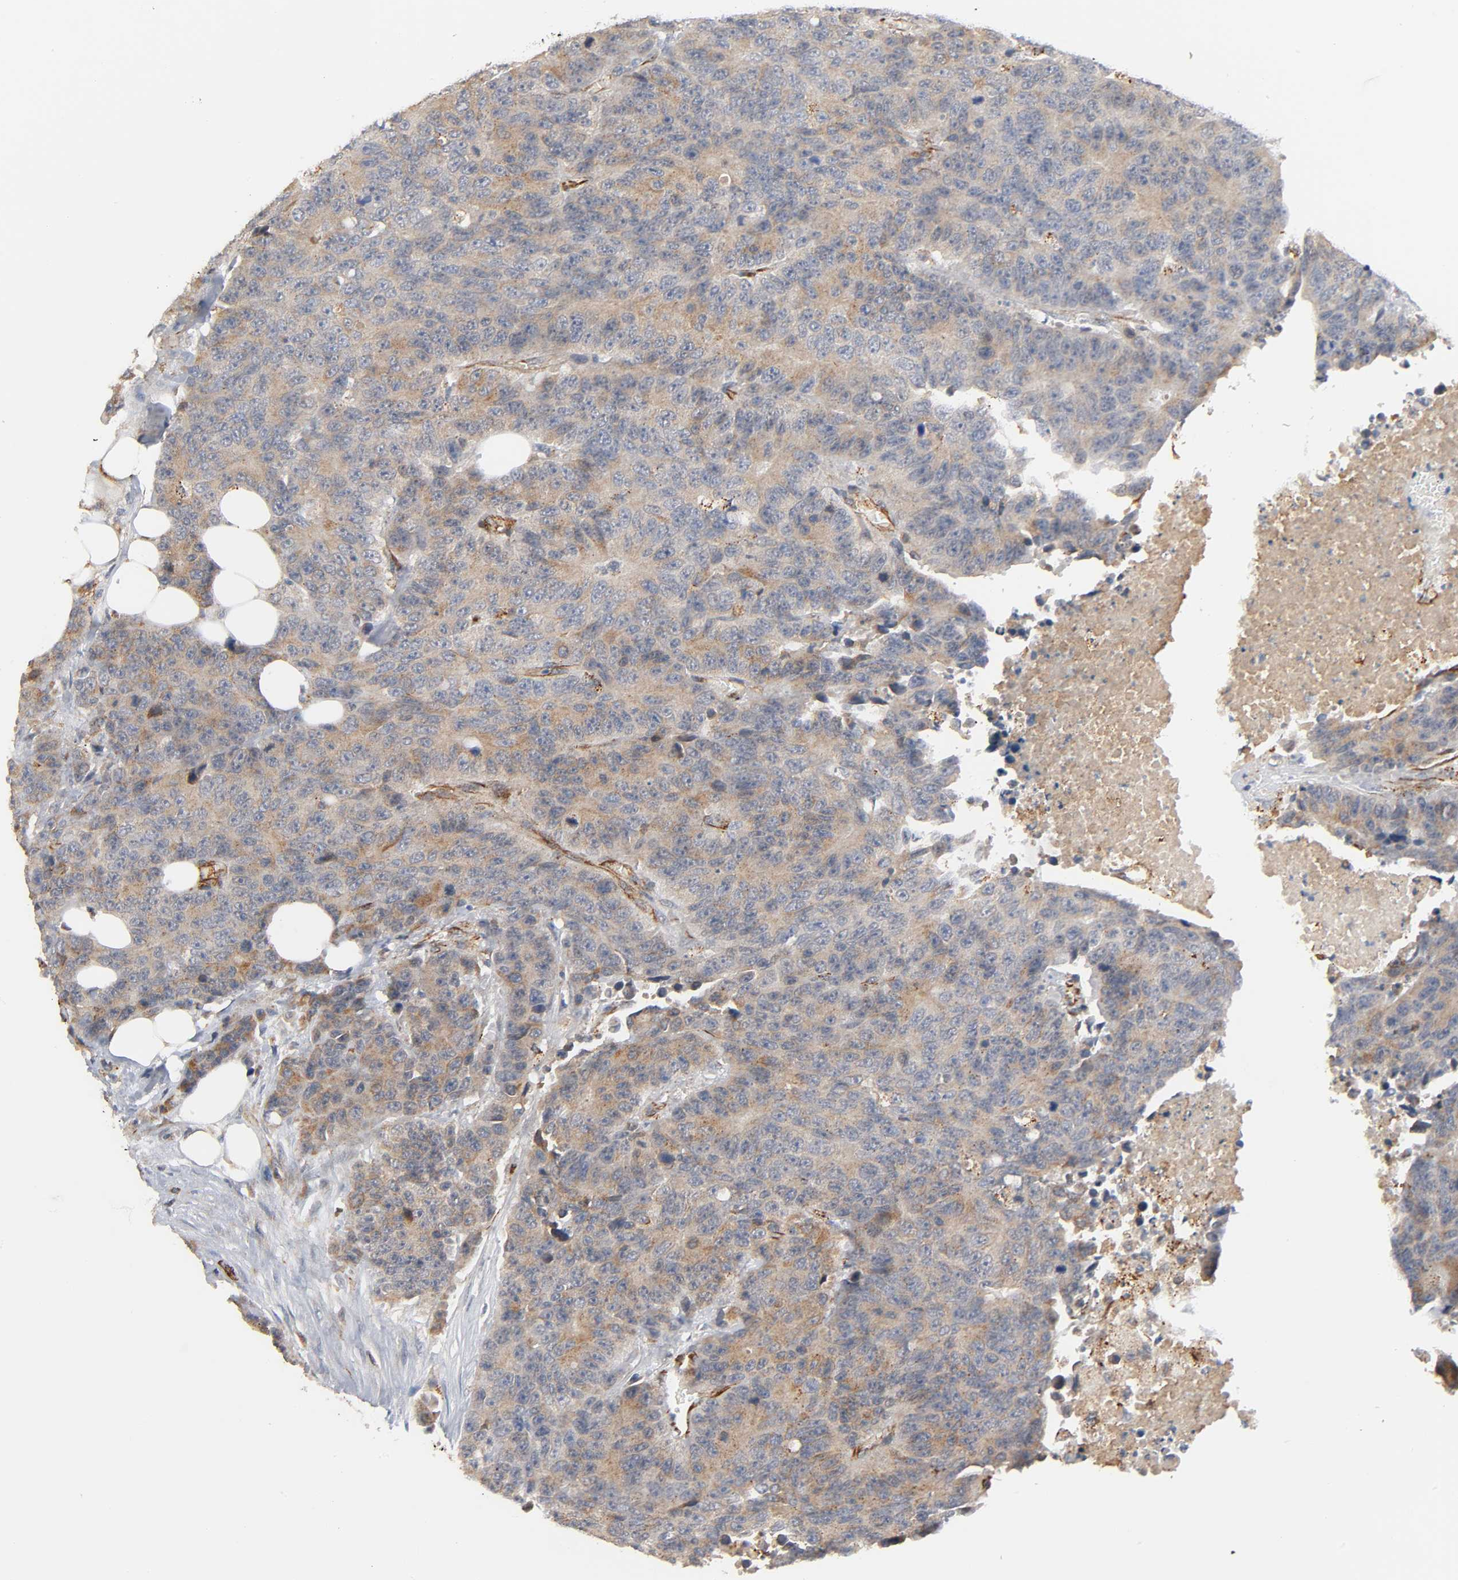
{"staining": {"intensity": "moderate", "quantity": ">75%", "location": "cytoplasmic/membranous"}, "tissue": "colorectal cancer", "cell_type": "Tumor cells", "image_type": "cancer", "snomed": [{"axis": "morphology", "description": "Adenocarcinoma, NOS"}, {"axis": "topography", "description": "Colon"}], "caption": "The histopathology image exhibits immunohistochemical staining of colorectal cancer (adenocarcinoma). There is moderate cytoplasmic/membranous staining is identified in about >75% of tumor cells. The staining was performed using DAB (3,3'-diaminobenzidine), with brown indicating positive protein expression. Nuclei are stained blue with hematoxylin.", "gene": "REEP6", "patient": {"sex": "female", "age": 86}}